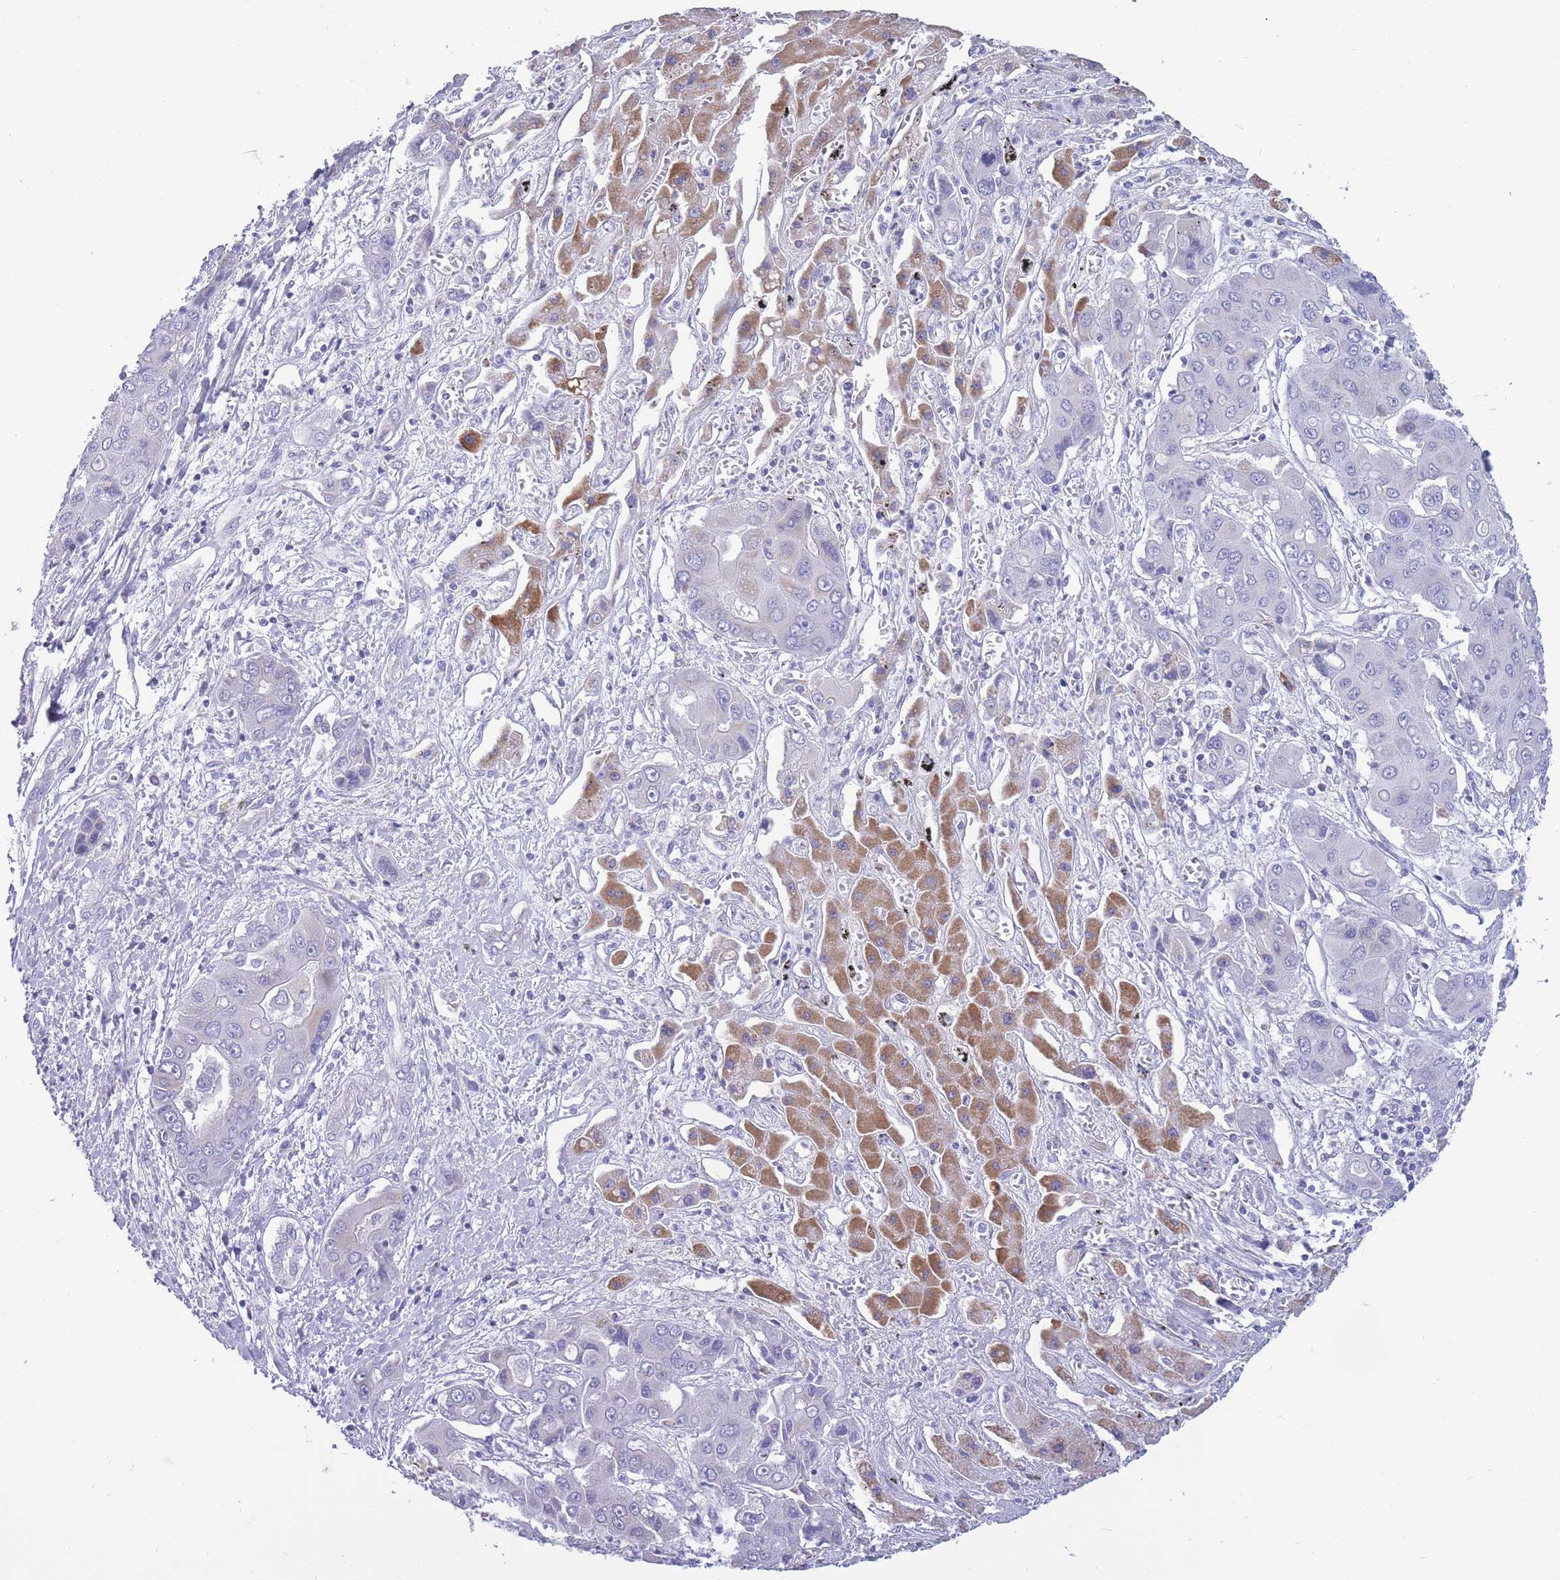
{"staining": {"intensity": "negative", "quantity": "none", "location": "none"}, "tissue": "liver cancer", "cell_type": "Tumor cells", "image_type": "cancer", "snomed": [{"axis": "morphology", "description": "Cholangiocarcinoma"}, {"axis": "topography", "description": "Liver"}], "caption": "This is a micrograph of immunohistochemistry (IHC) staining of cholangiocarcinoma (liver), which shows no expression in tumor cells. (DAB immunohistochemistry with hematoxylin counter stain).", "gene": "INTS2", "patient": {"sex": "male", "age": 67}}